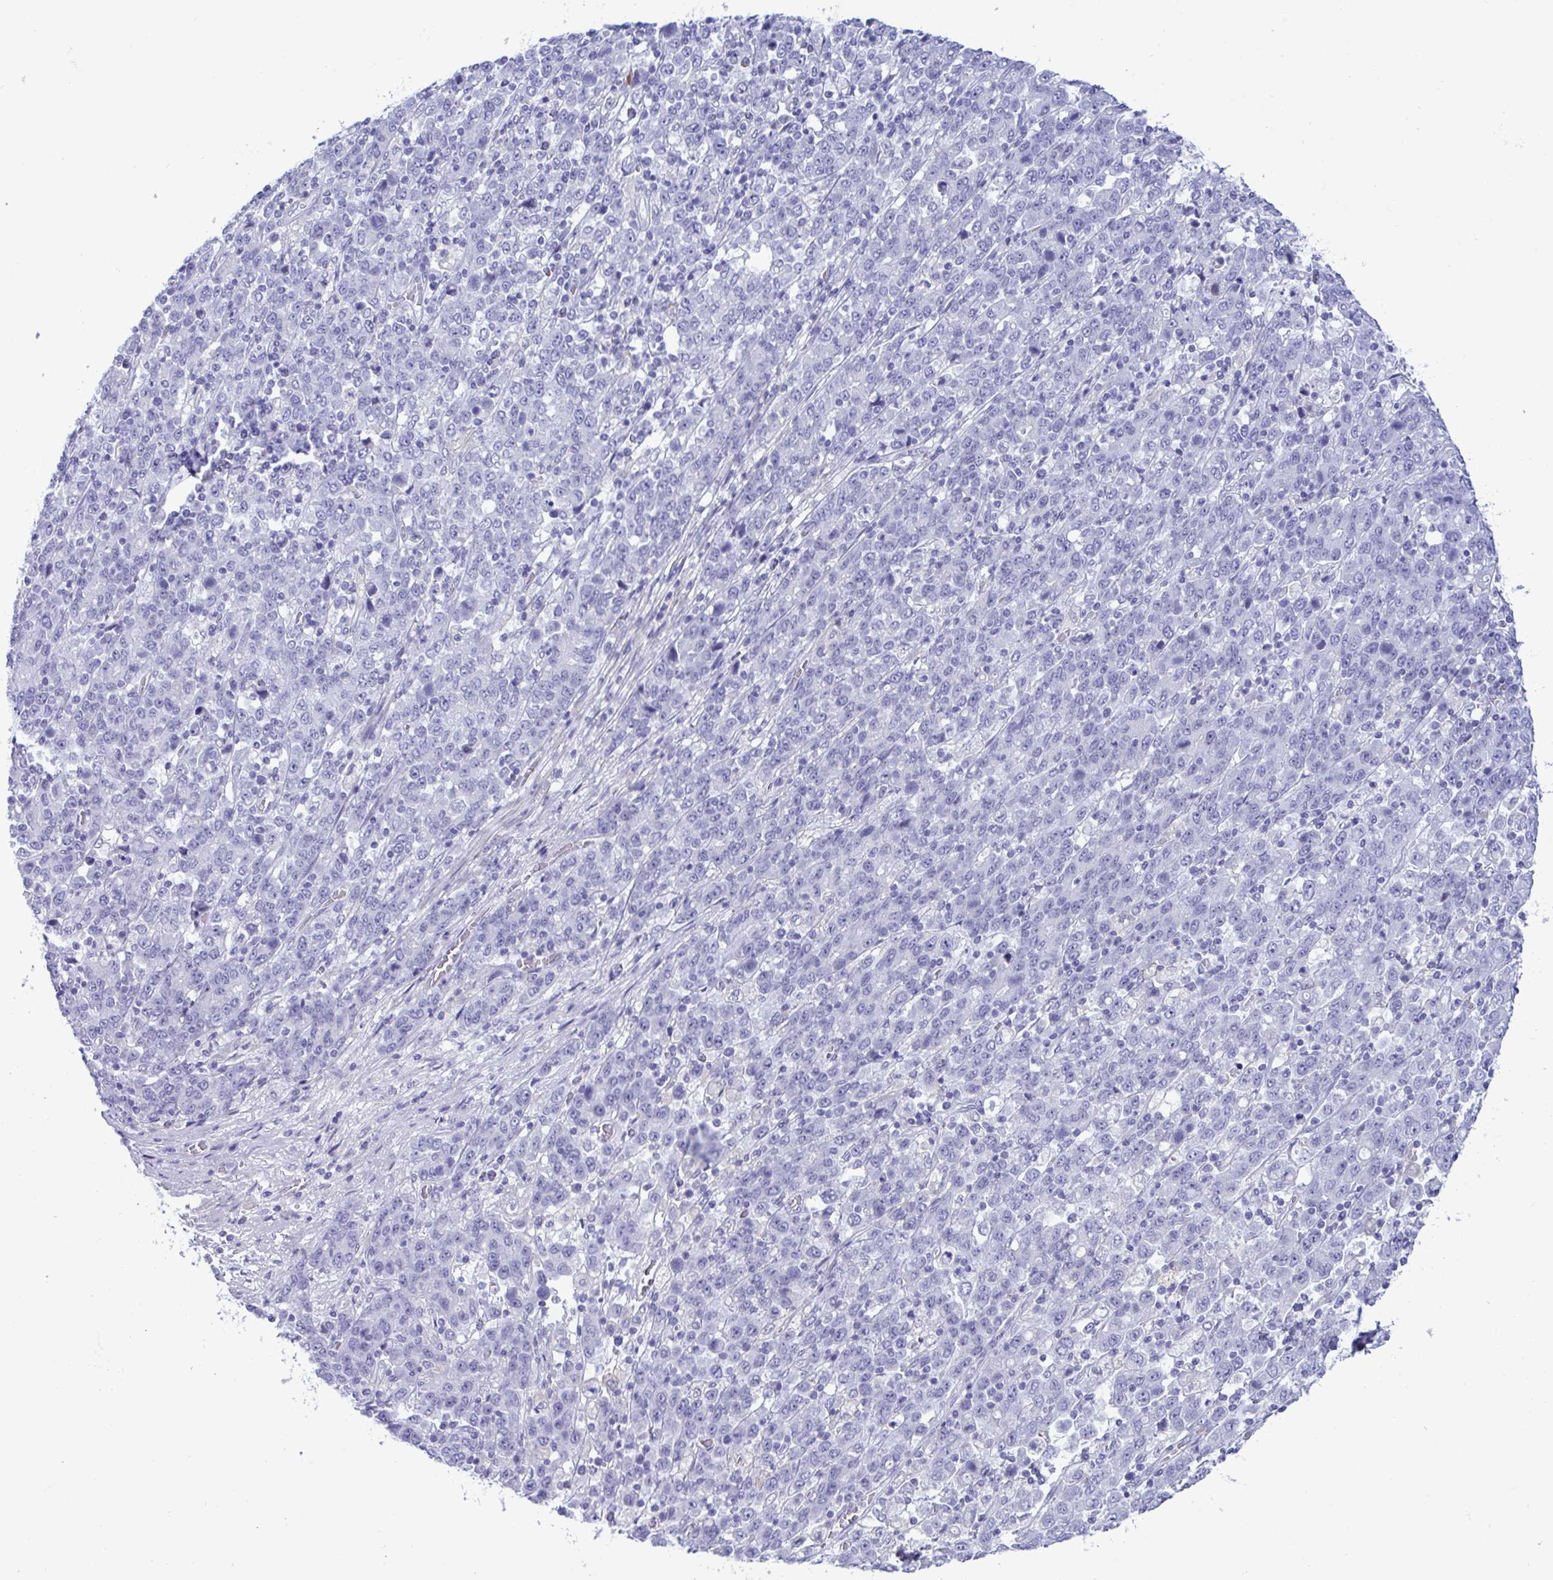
{"staining": {"intensity": "negative", "quantity": "none", "location": "none"}, "tissue": "stomach cancer", "cell_type": "Tumor cells", "image_type": "cancer", "snomed": [{"axis": "morphology", "description": "Adenocarcinoma, NOS"}, {"axis": "topography", "description": "Stomach, upper"}], "caption": "Tumor cells are negative for brown protein staining in adenocarcinoma (stomach). (Stains: DAB immunohistochemistry (IHC) with hematoxylin counter stain, Microscopy: brightfield microscopy at high magnification).", "gene": "SREBF1", "patient": {"sex": "male", "age": 69}}